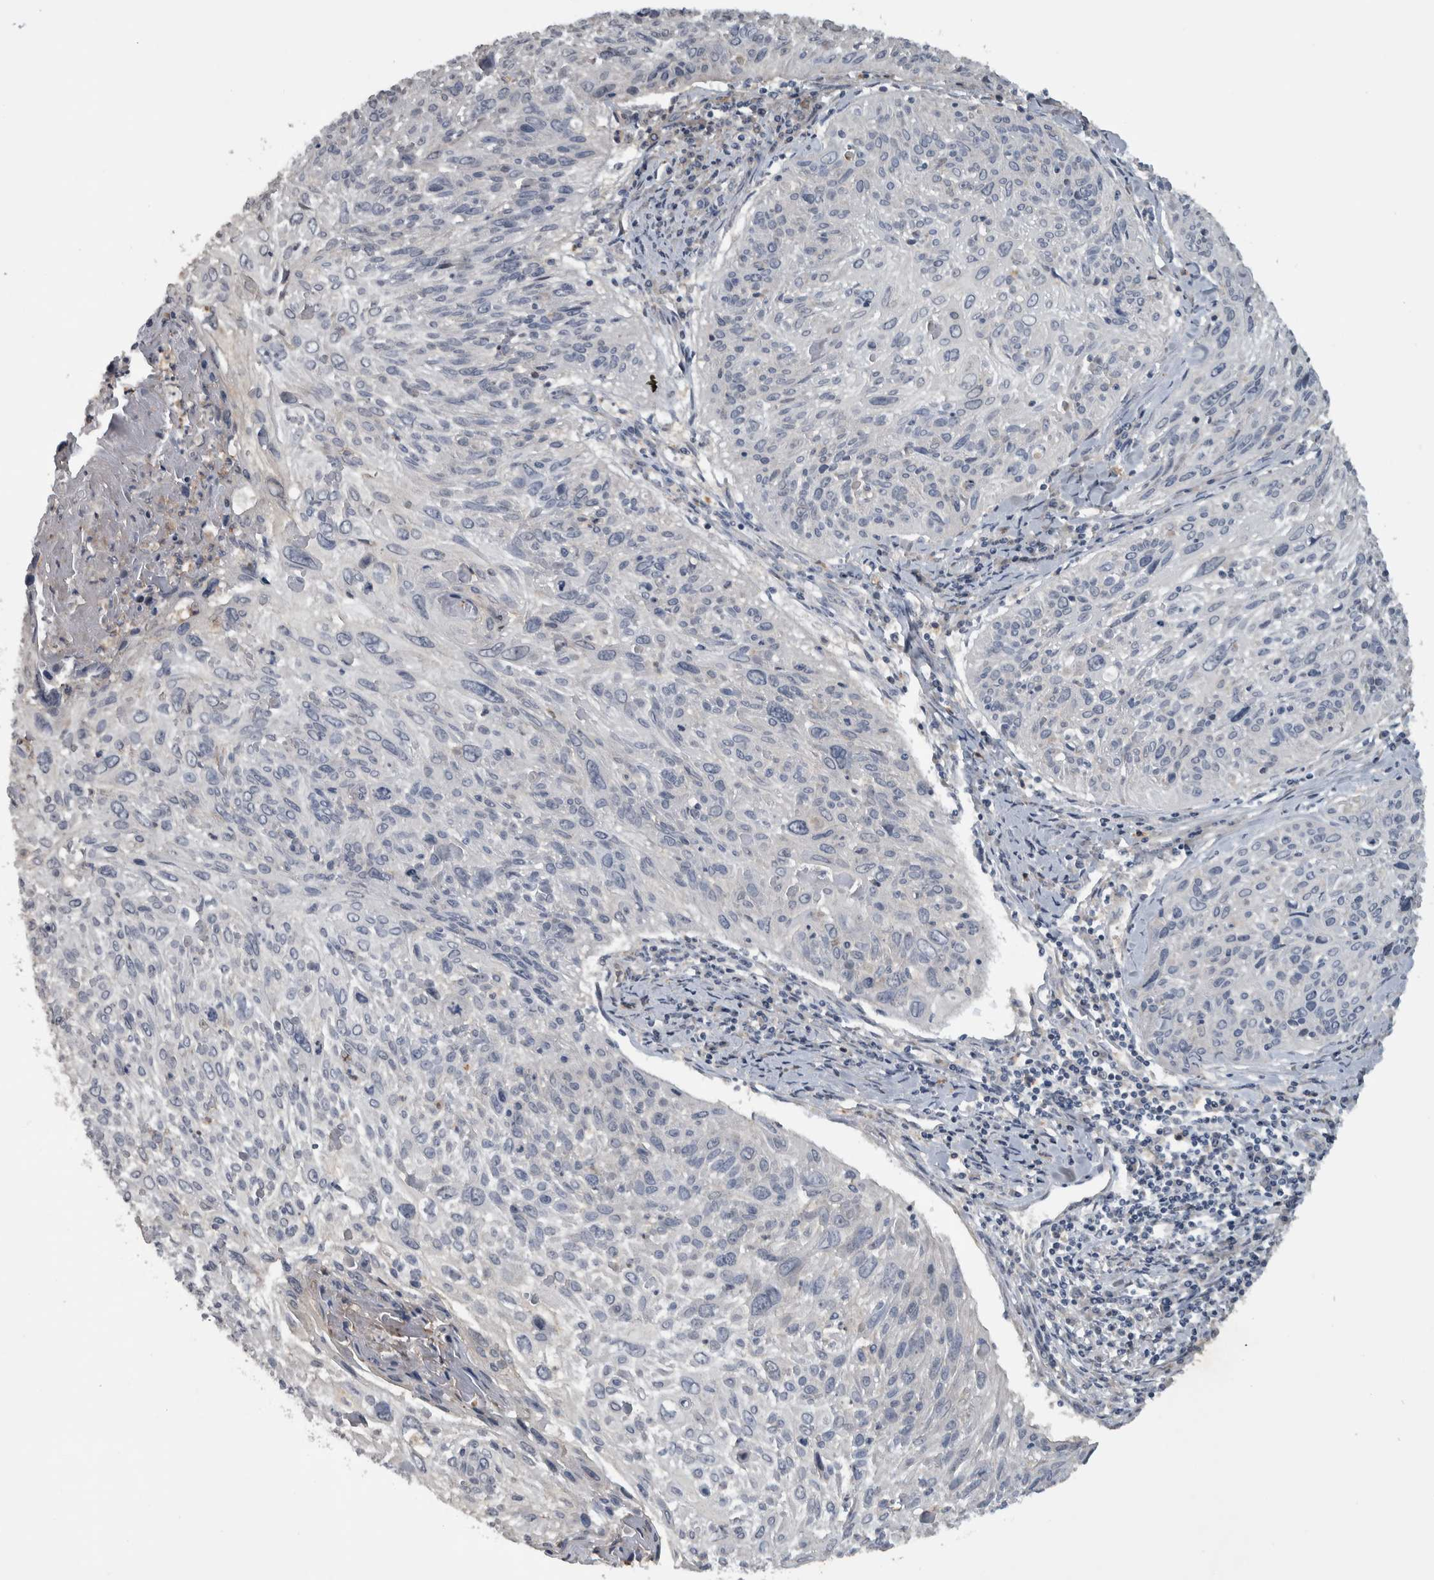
{"staining": {"intensity": "weak", "quantity": "<25%", "location": "cytoplasmic/membranous"}, "tissue": "cervical cancer", "cell_type": "Tumor cells", "image_type": "cancer", "snomed": [{"axis": "morphology", "description": "Squamous cell carcinoma, NOS"}, {"axis": "topography", "description": "Cervix"}], "caption": "Human squamous cell carcinoma (cervical) stained for a protein using IHC displays no positivity in tumor cells.", "gene": "NT5C2", "patient": {"sex": "female", "age": 51}}